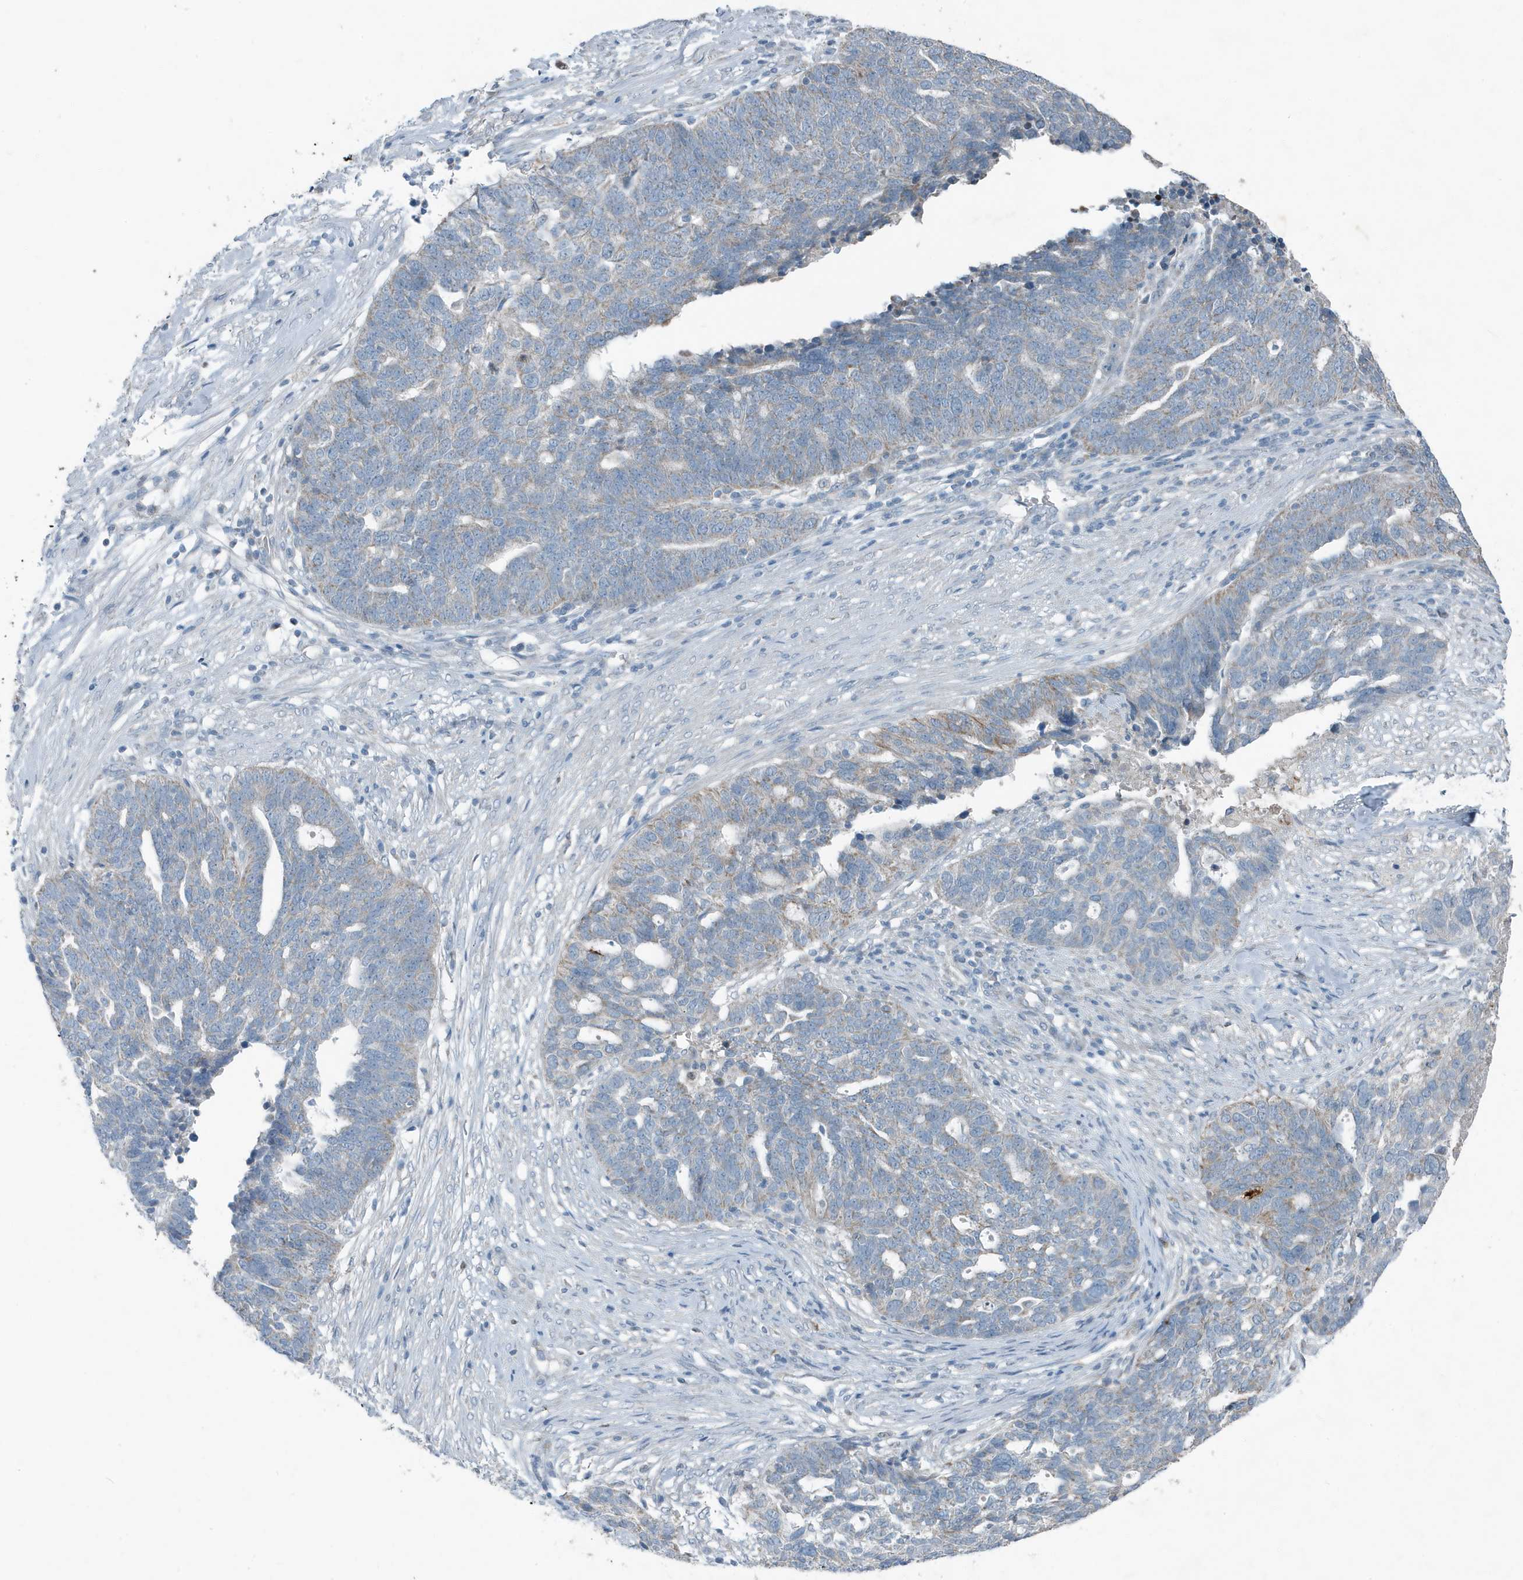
{"staining": {"intensity": "weak", "quantity": "<25%", "location": "cytoplasmic/membranous"}, "tissue": "ovarian cancer", "cell_type": "Tumor cells", "image_type": "cancer", "snomed": [{"axis": "morphology", "description": "Cystadenocarcinoma, serous, NOS"}, {"axis": "topography", "description": "Ovary"}], "caption": "IHC image of neoplastic tissue: human ovarian cancer (serous cystadenocarcinoma) stained with DAB demonstrates no significant protein expression in tumor cells. (DAB (3,3'-diaminobenzidine) immunohistochemistry, high magnification).", "gene": "MT-CYB", "patient": {"sex": "female", "age": 59}}